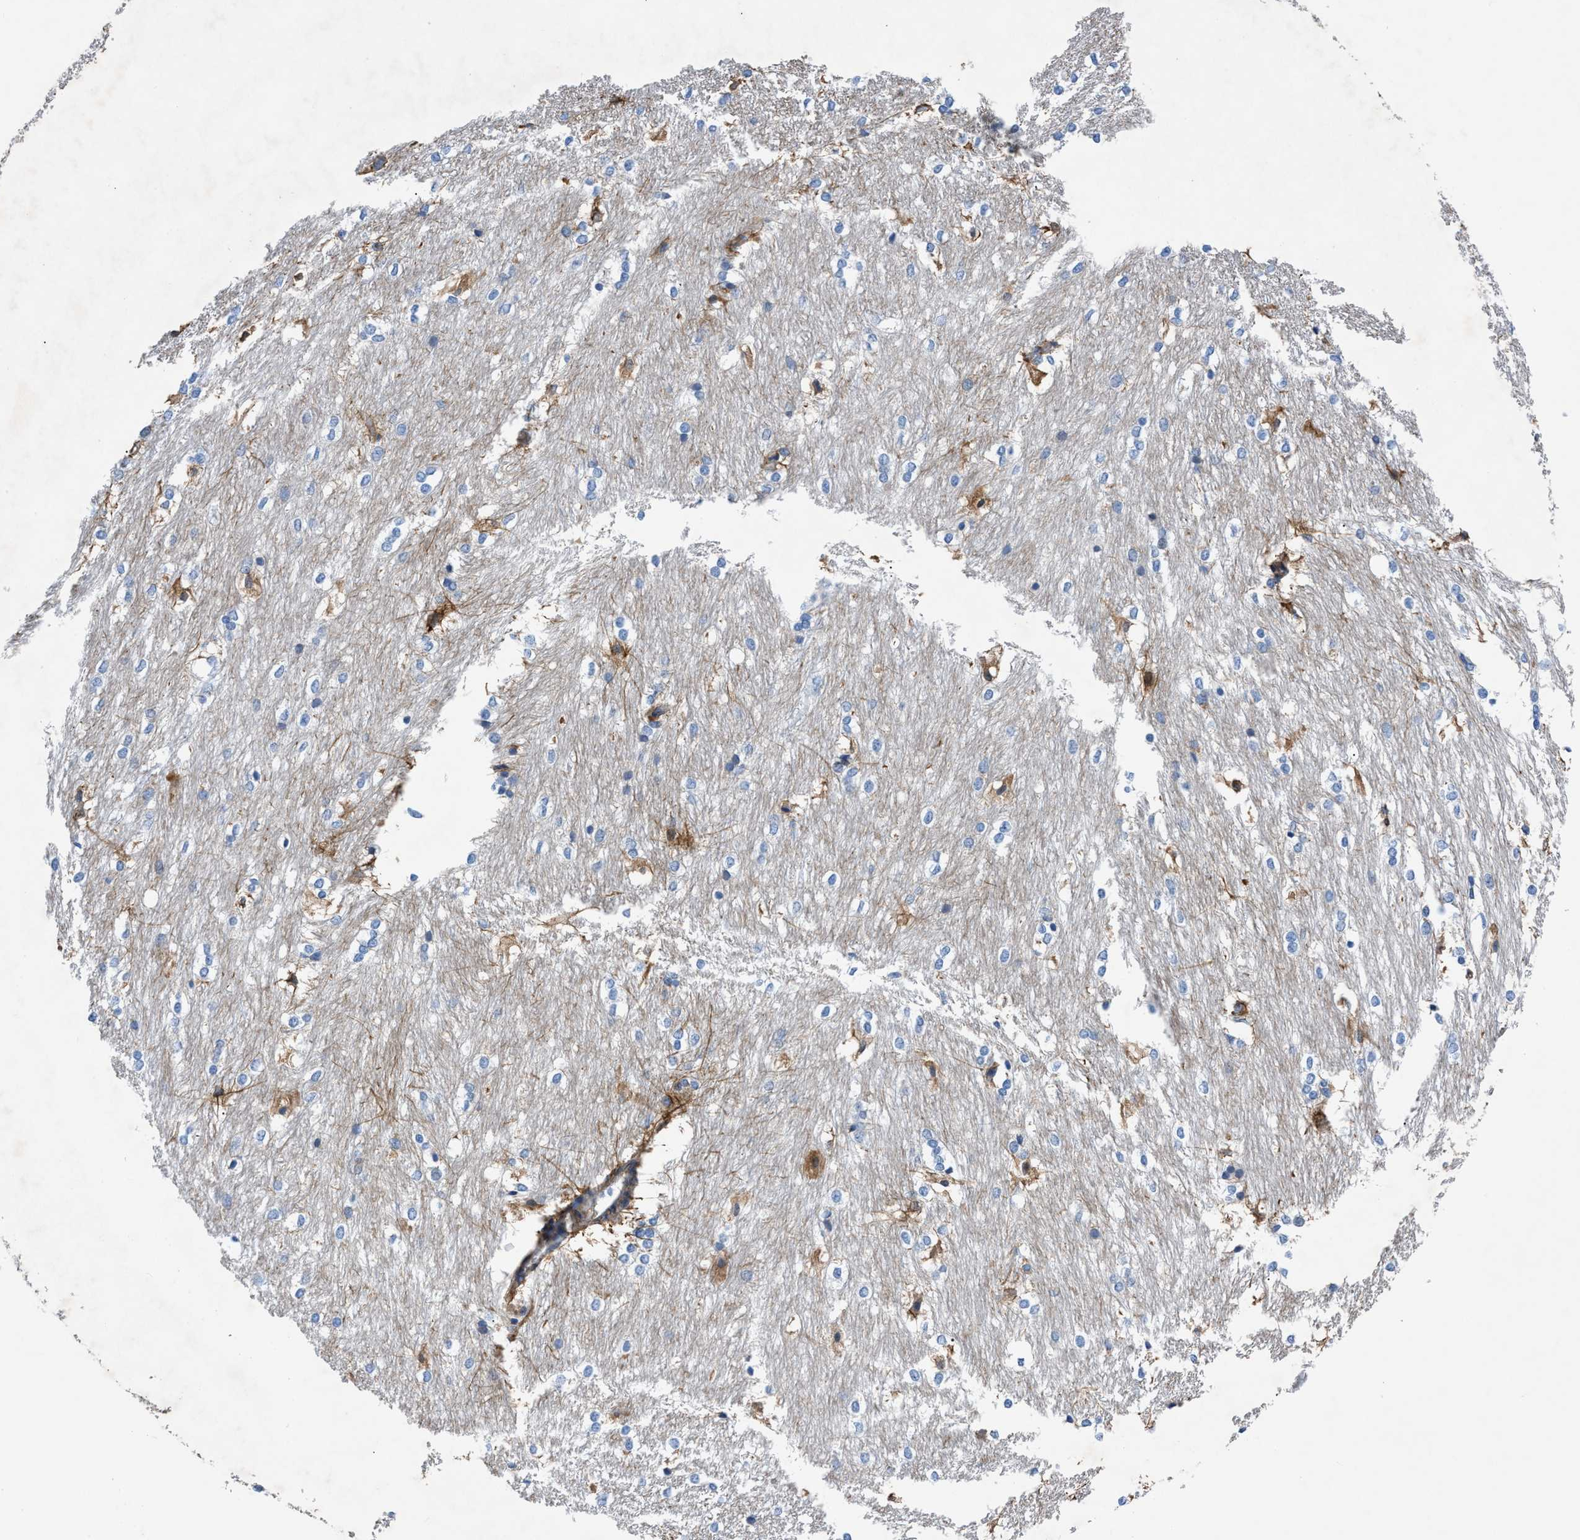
{"staining": {"intensity": "moderate", "quantity": "<25%", "location": "cytoplasmic/membranous"}, "tissue": "caudate", "cell_type": "Glial cells", "image_type": "normal", "snomed": [{"axis": "morphology", "description": "Normal tissue, NOS"}, {"axis": "topography", "description": "Lateral ventricle wall"}], "caption": "About <25% of glial cells in benign human caudate show moderate cytoplasmic/membranous protein positivity as visualized by brown immunohistochemical staining.", "gene": "DMAC1", "patient": {"sex": "female", "age": 19}}